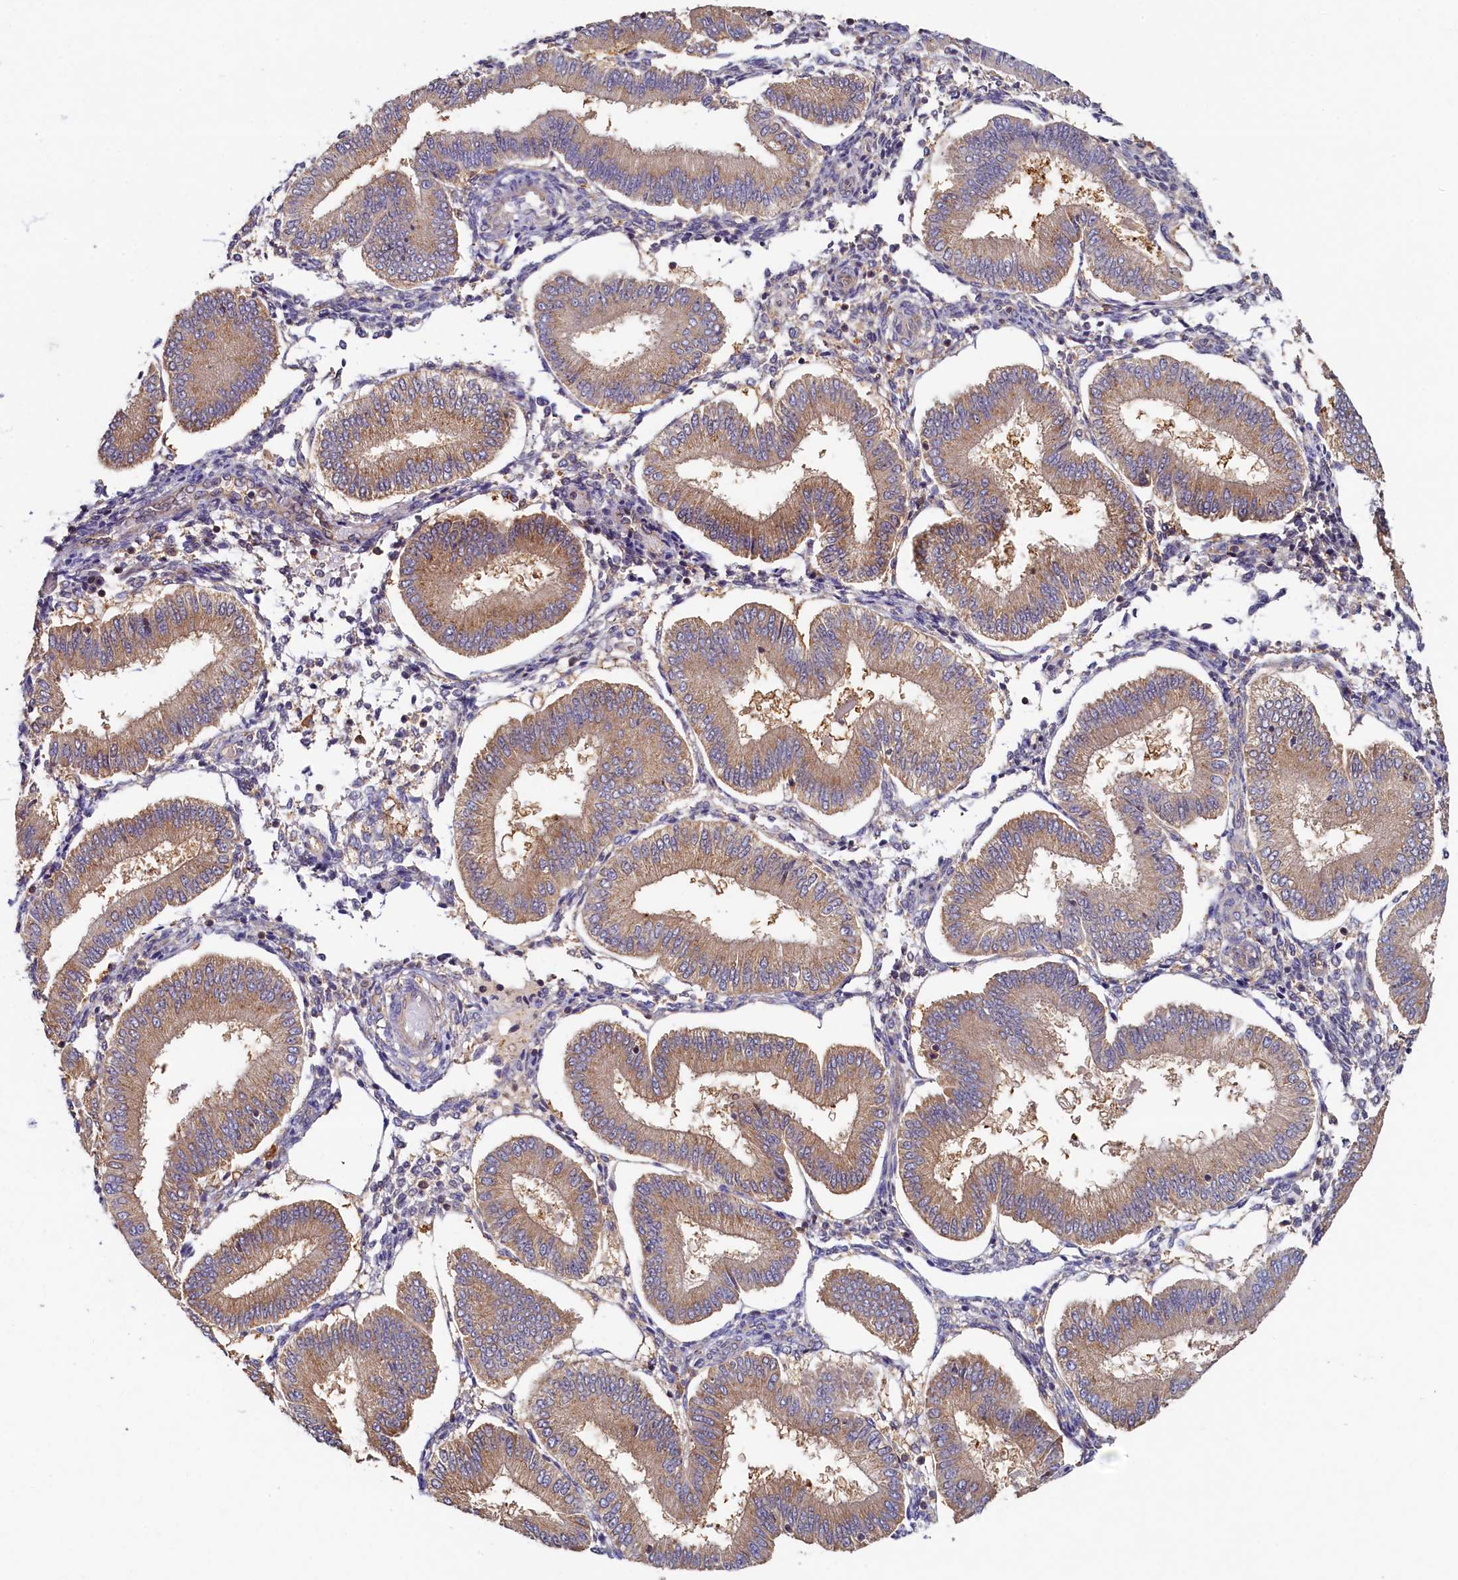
{"staining": {"intensity": "negative", "quantity": "none", "location": "none"}, "tissue": "endometrium", "cell_type": "Cells in endometrial stroma", "image_type": "normal", "snomed": [{"axis": "morphology", "description": "Normal tissue, NOS"}, {"axis": "topography", "description": "Endometrium"}], "caption": "Immunohistochemistry (IHC) micrograph of normal endometrium stained for a protein (brown), which exhibits no expression in cells in endometrial stroma. Brightfield microscopy of IHC stained with DAB (brown) and hematoxylin (blue), captured at high magnification.", "gene": "TIMM8B", "patient": {"sex": "female", "age": 39}}